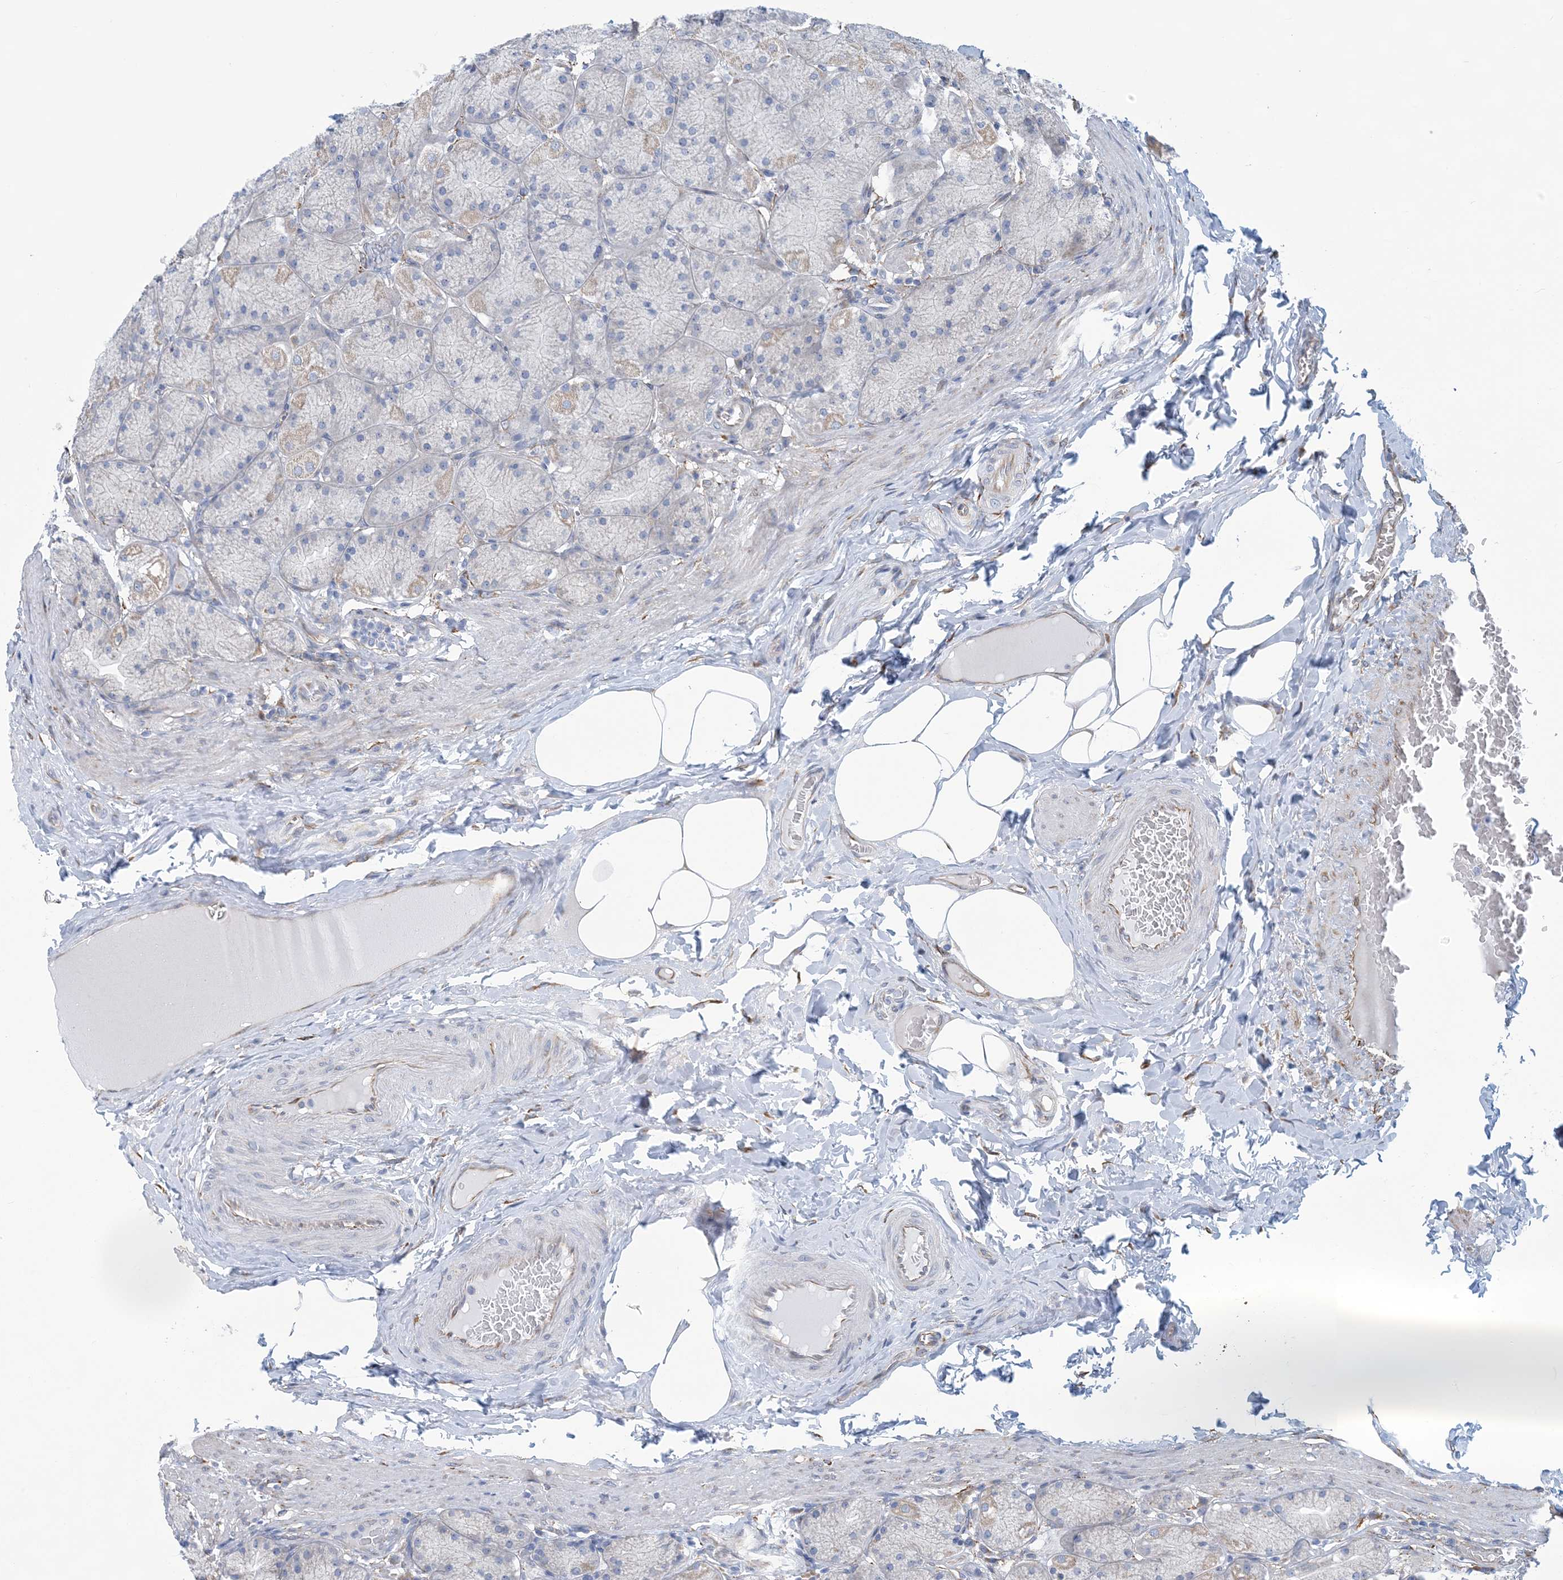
{"staining": {"intensity": "weak", "quantity": "<25%", "location": "cytoplasmic/membranous"}, "tissue": "stomach", "cell_type": "Glandular cells", "image_type": "normal", "snomed": [{"axis": "morphology", "description": "Normal tissue, NOS"}, {"axis": "topography", "description": "Stomach, upper"}], "caption": "Immunohistochemistry histopathology image of benign human stomach stained for a protein (brown), which shows no positivity in glandular cells.", "gene": "CCDC14", "patient": {"sex": "female", "age": 56}}